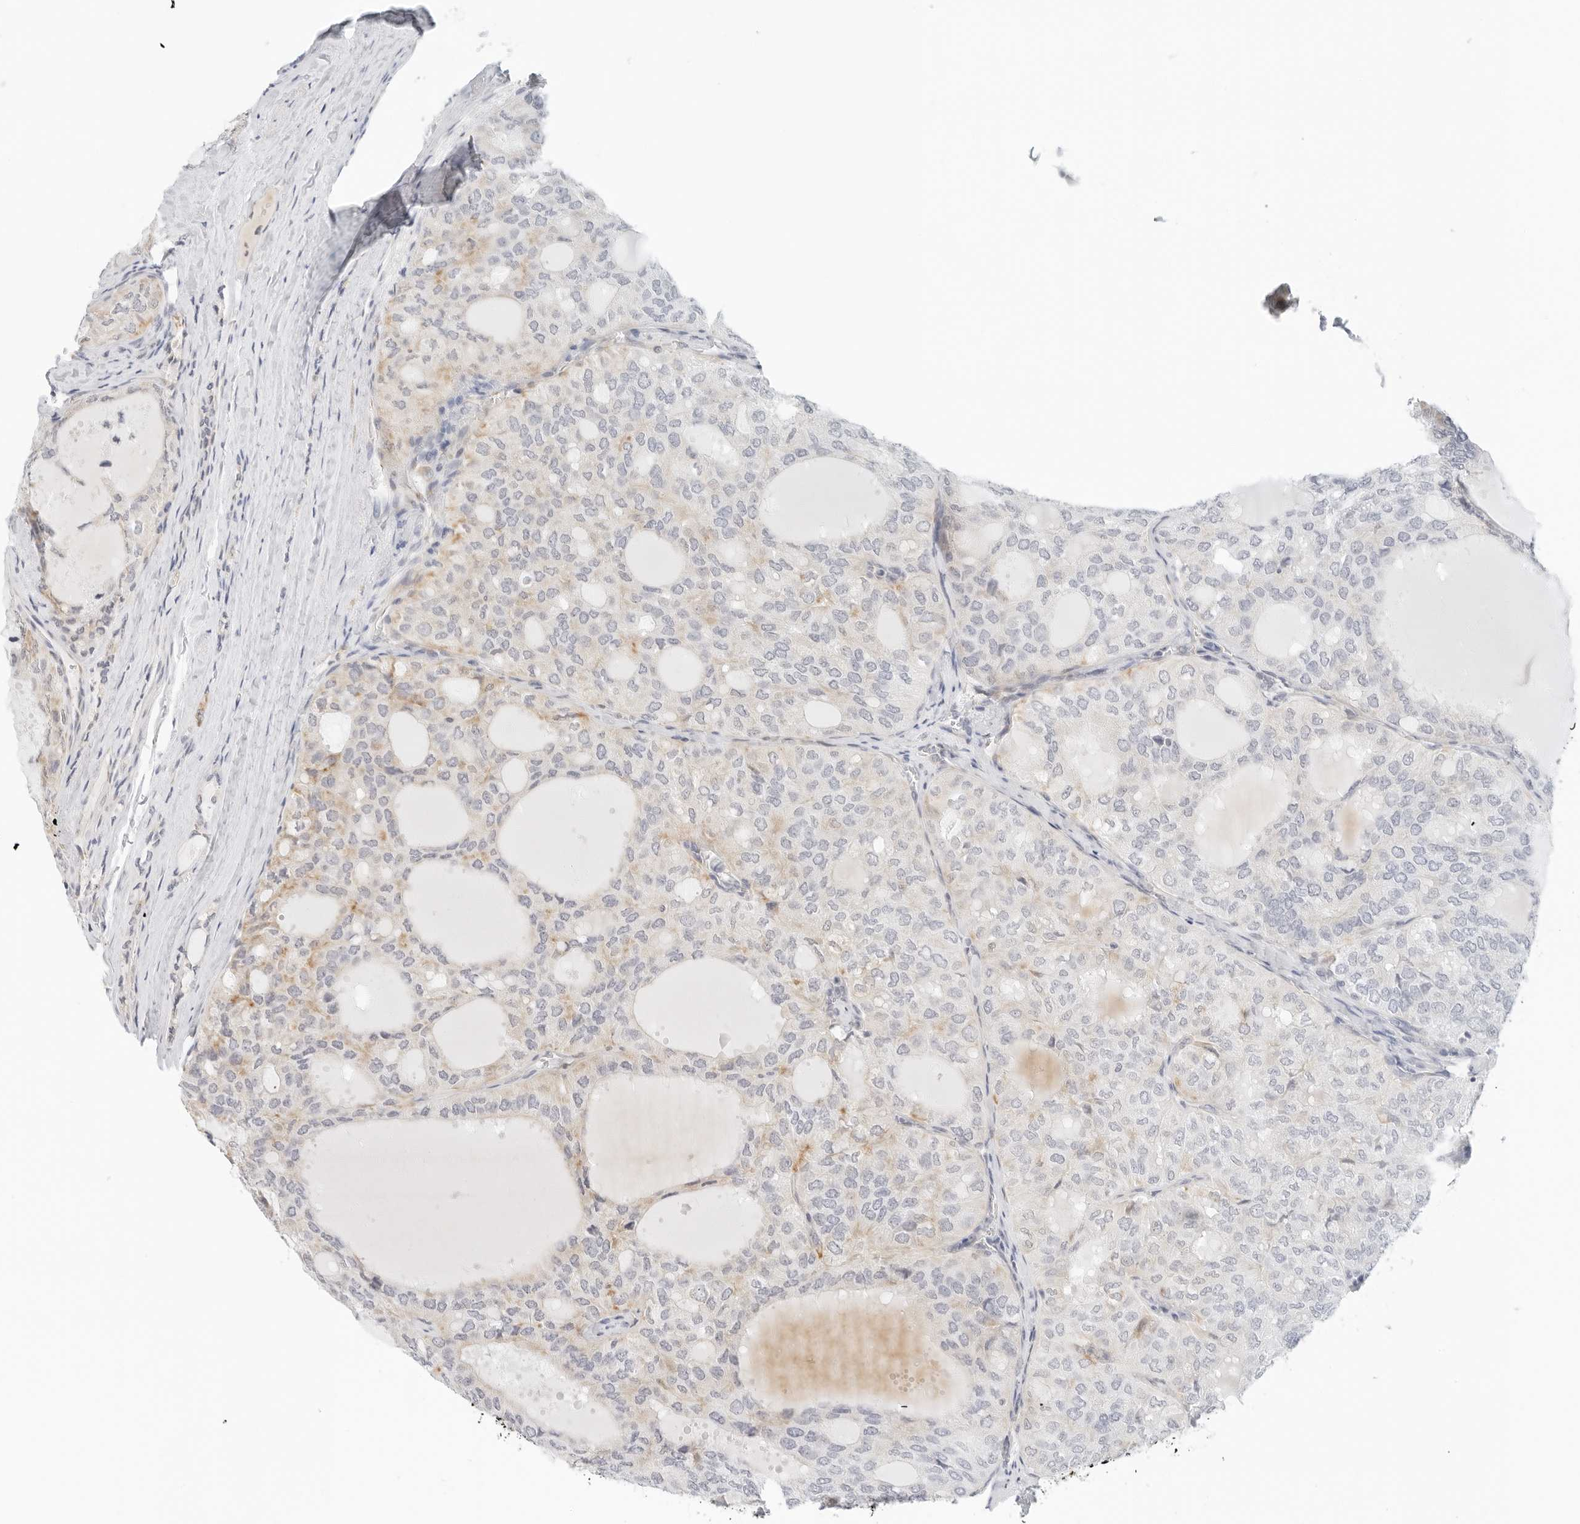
{"staining": {"intensity": "weak", "quantity": "<25%", "location": "cytoplasmic/membranous"}, "tissue": "thyroid cancer", "cell_type": "Tumor cells", "image_type": "cancer", "snomed": [{"axis": "morphology", "description": "Follicular adenoma carcinoma, NOS"}, {"axis": "topography", "description": "Thyroid gland"}], "caption": "The histopathology image demonstrates no significant expression in tumor cells of thyroid cancer (follicular adenoma carcinoma).", "gene": "RC3H1", "patient": {"sex": "male", "age": 75}}